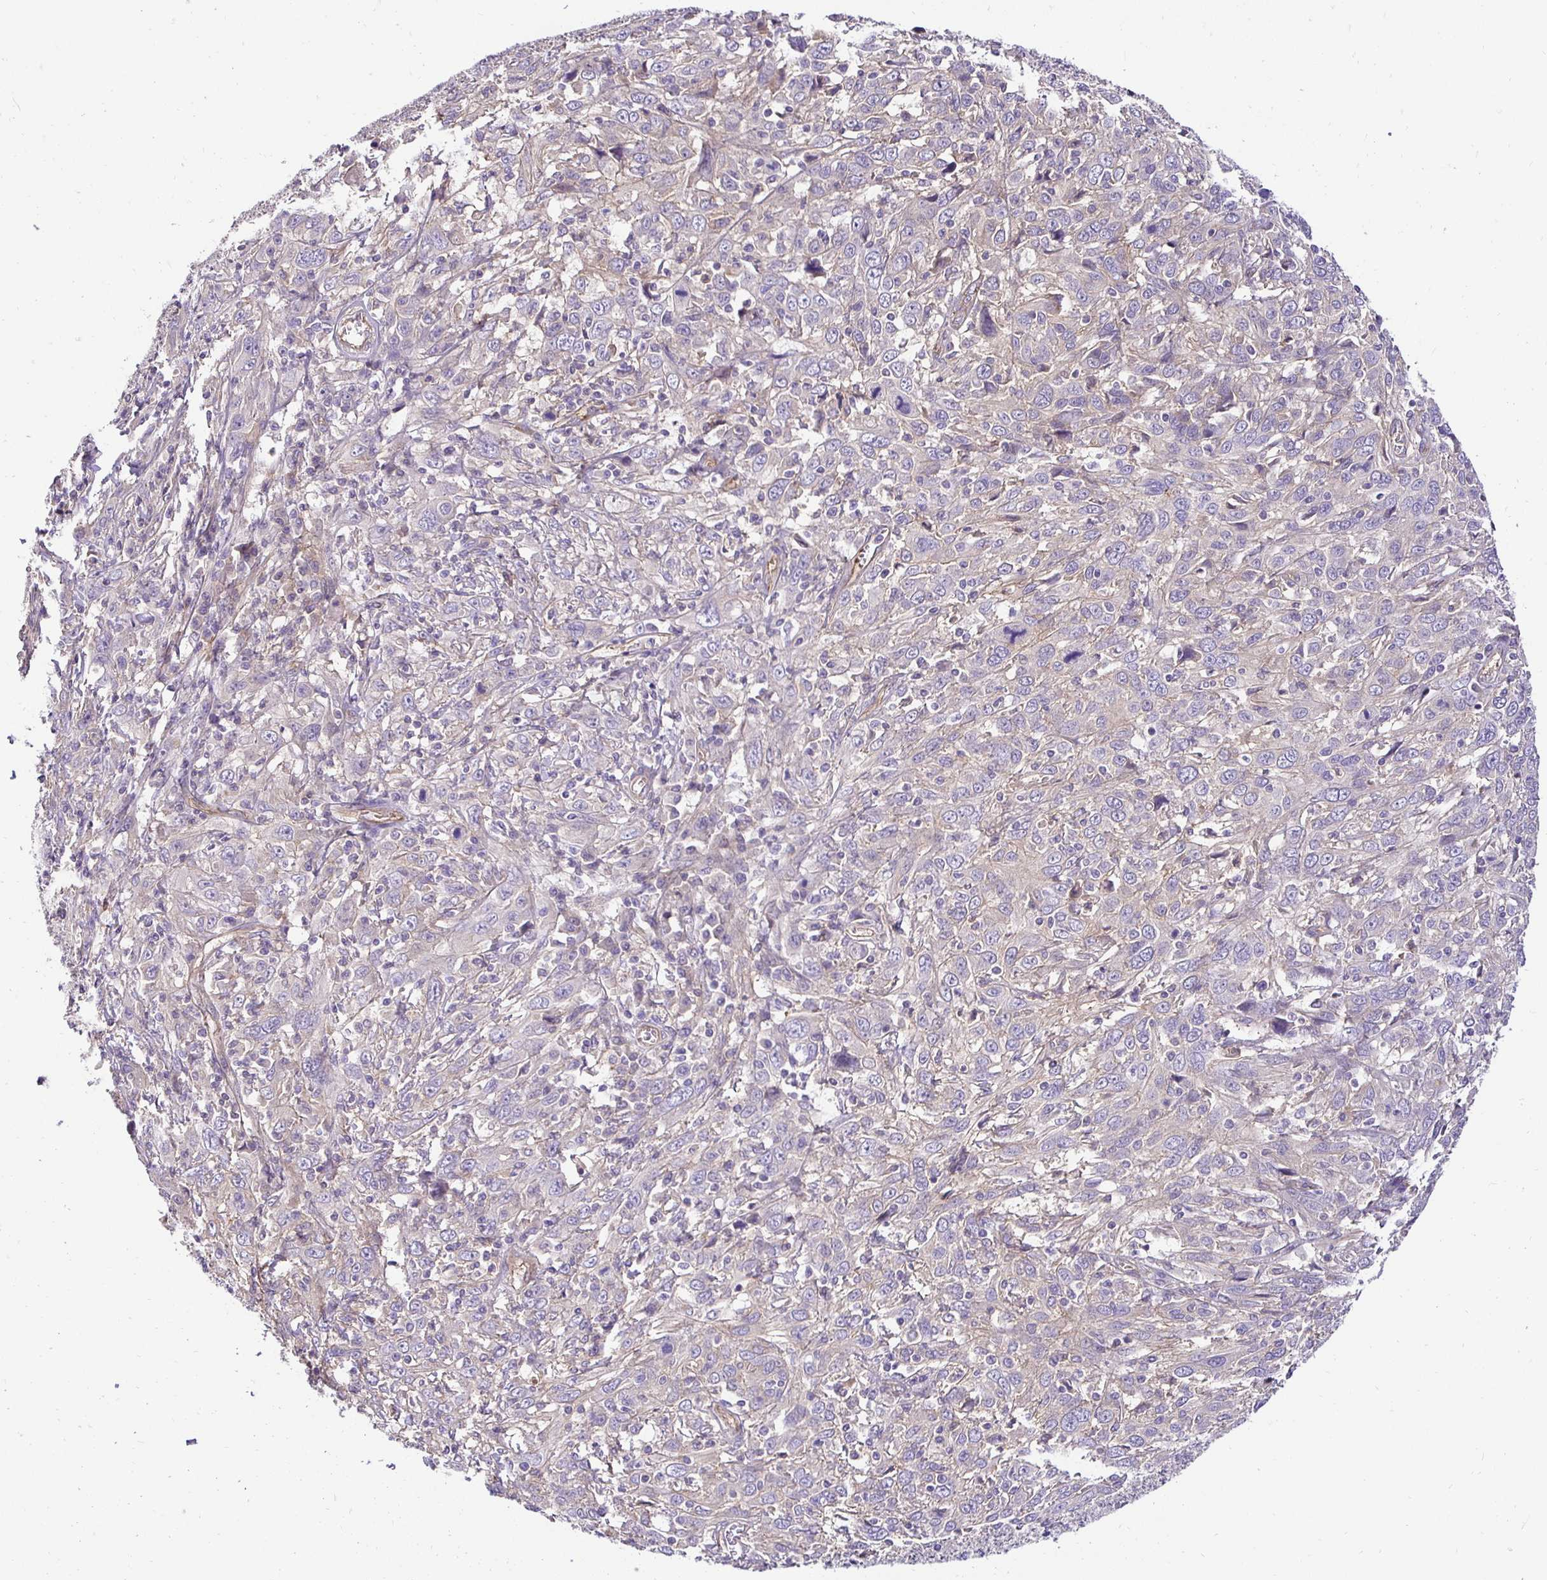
{"staining": {"intensity": "negative", "quantity": "none", "location": "none"}, "tissue": "cervical cancer", "cell_type": "Tumor cells", "image_type": "cancer", "snomed": [{"axis": "morphology", "description": "Squamous cell carcinoma, NOS"}, {"axis": "topography", "description": "Cervix"}], "caption": "Cervical cancer (squamous cell carcinoma) stained for a protein using immunohistochemistry demonstrates no positivity tumor cells.", "gene": "SLC9A1", "patient": {"sex": "female", "age": 46}}